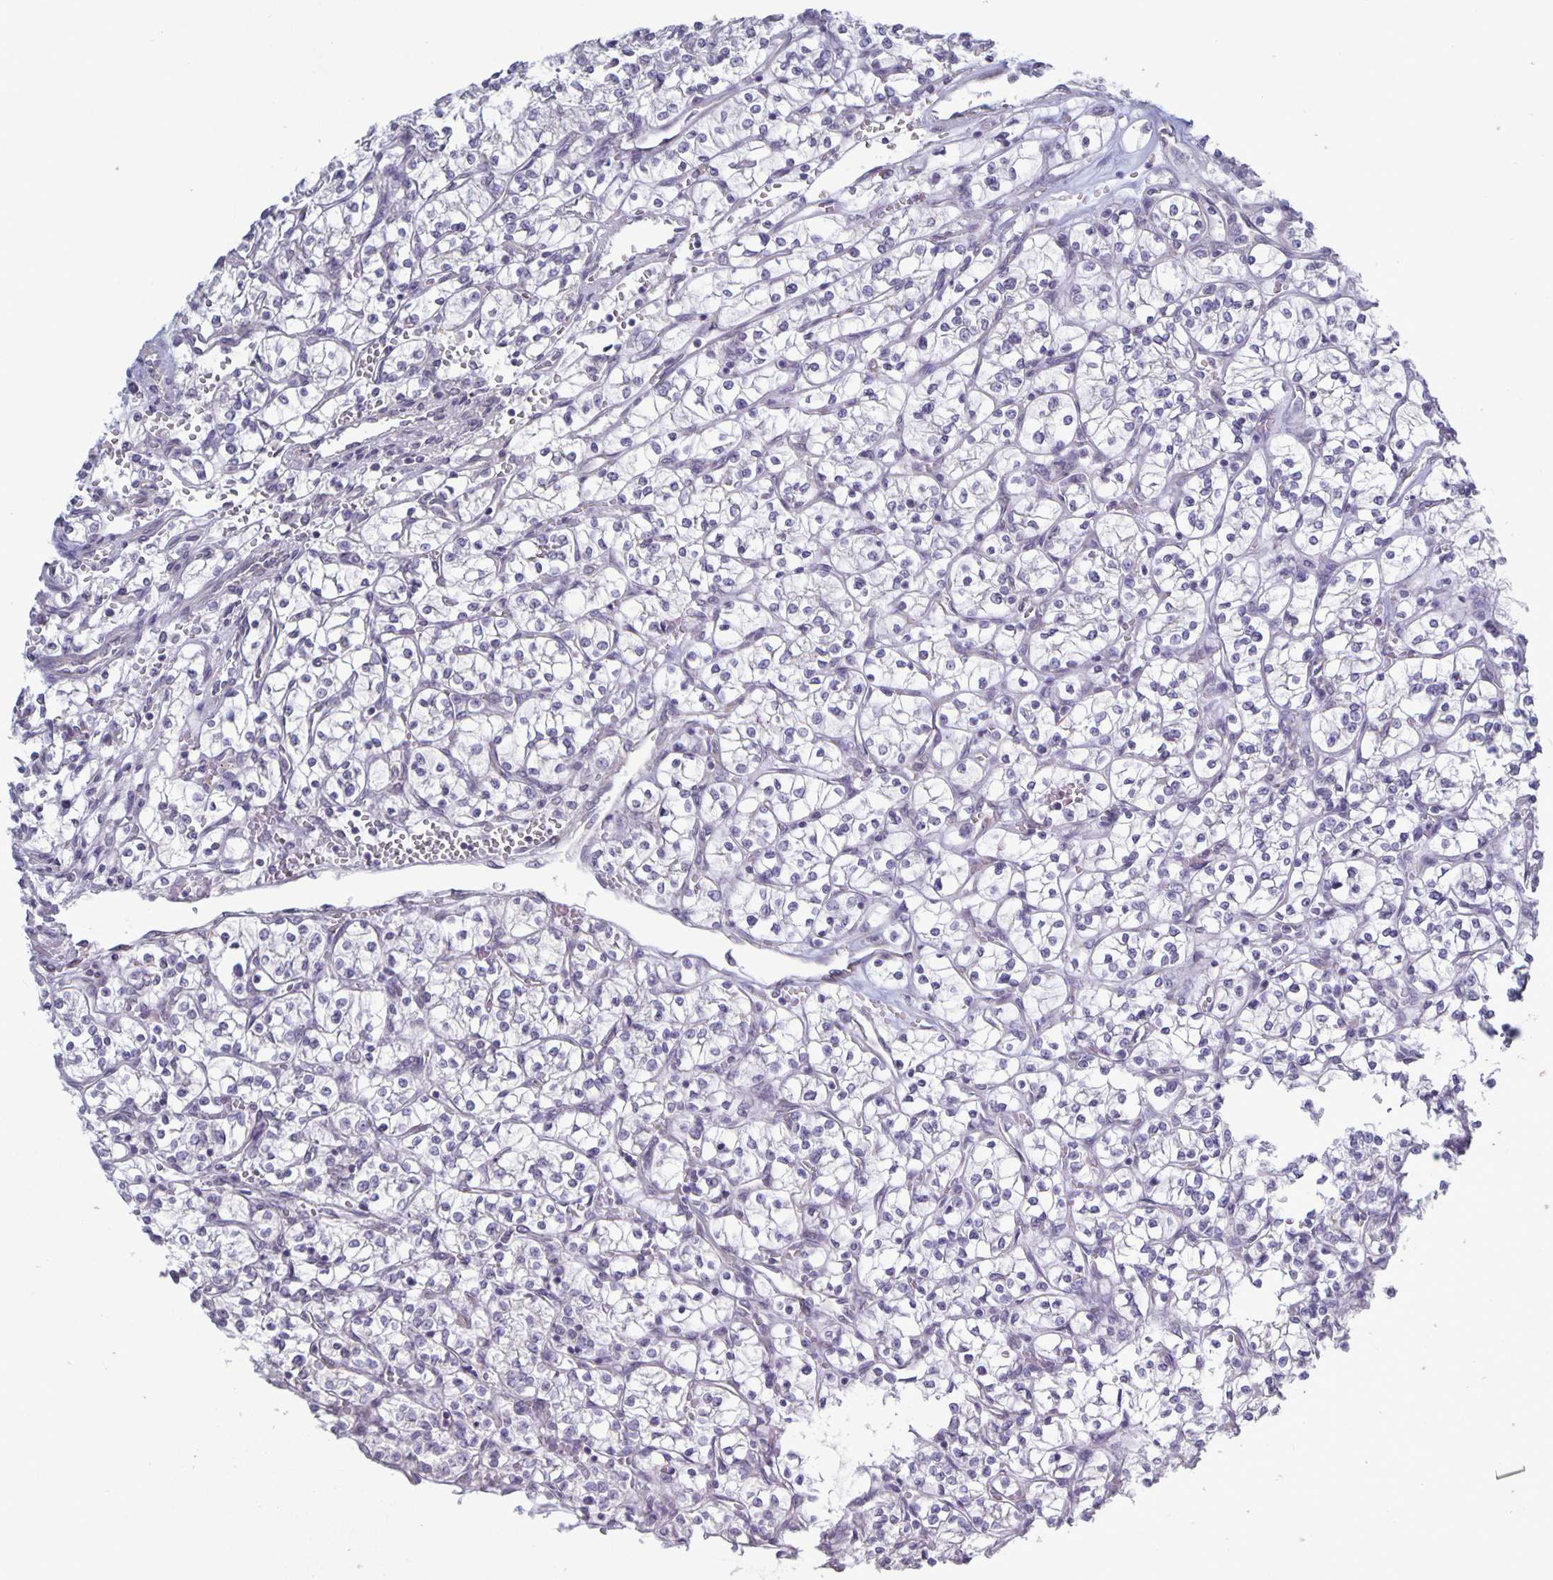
{"staining": {"intensity": "negative", "quantity": "none", "location": "none"}, "tissue": "renal cancer", "cell_type": "Tumor cells", "image_type": "cancer", "snomed": [{"axis": "morphology", "description": "Adenocarcinoma, NOS"}, {"axis": "topography", "description": "Kidney"}], "caption": "An immunohistochemistry image of adenocarcinoma (renal) is shown. There is no staining in tumor cells of adenocarcinoma (renal). The staining is performed using DAB (3,3'-diaminobenzidine) brown chromogen with nuclei counter-stained in using hematoxylin.", "gene": "PLCB3", "patient": {"sex": "female", "age": 64}}